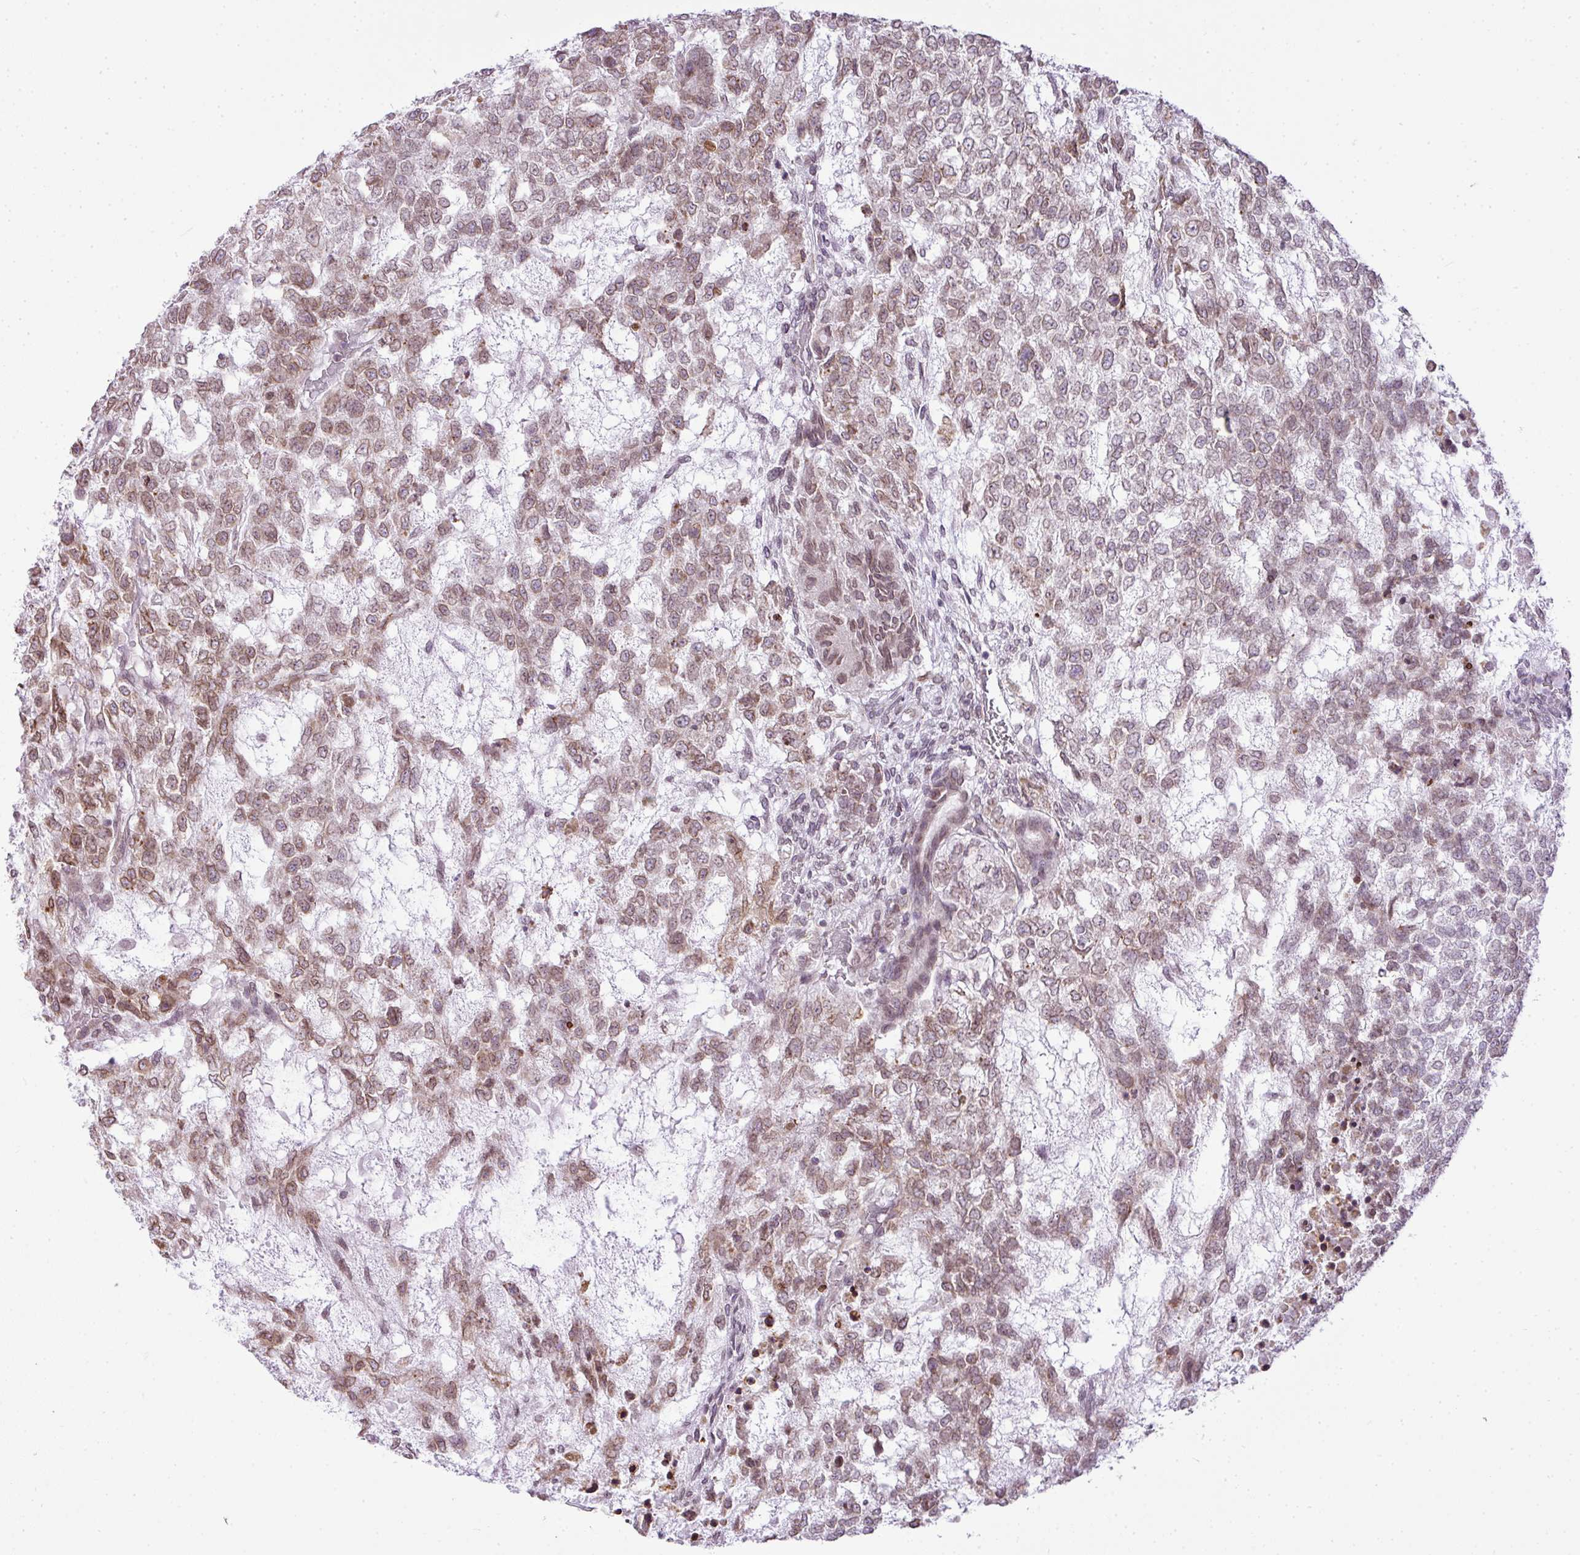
{"staining": {"intensity": "weak", "quantity": "25%-75%", "location": "nuclear"}, "tissue": "testis cancer", "cell_type": "Tumor cells", "image_type": "cancer", "snomed": [{"axis": "morphology", "description": "Carcinoma, Embryonal, NOS"}, {"axis": "topography", "description": "Testis"}], "caption": "The image demonstrates staining of testis cancer, revealing weak nuclear protein positivity (brown color) within tumor cells. (brown staining indicates protein expression, while blue staining denotes nuclei).", "gene": "COX18", "patient": {"sex": "male", "age": 23}}